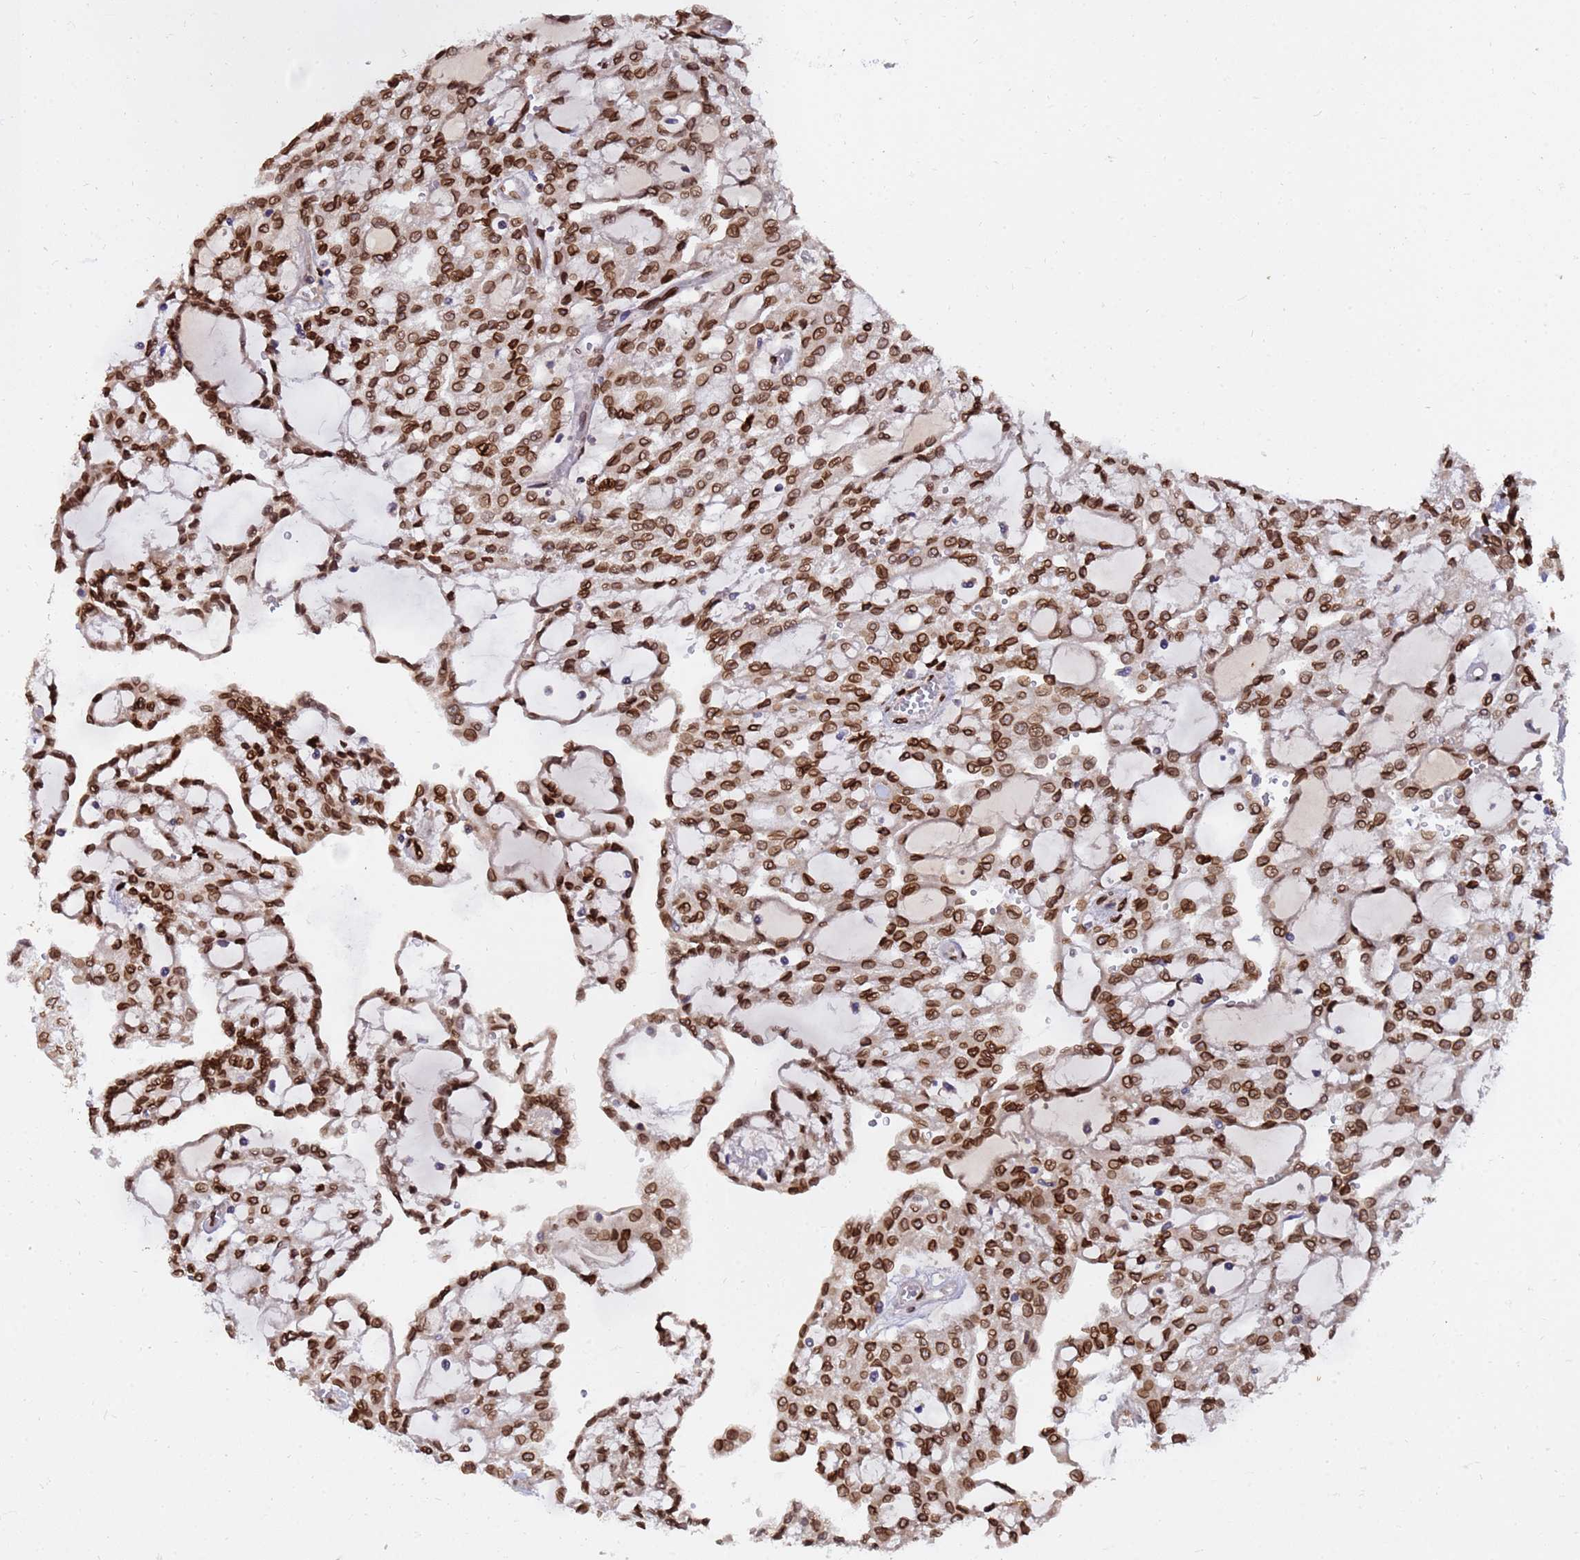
{"staining": {"intensity": "strong", "quantity": ">75%", "location": "cytoplasmic/membranous,nuclear"}, "tissue": "renal cancer", "cell_type": "Tumor cells", "image_type": "cancer", "snomed": [{"axis": "morphology", "description": "Adenocarcinoma, NOS"}, {"axis": "topography", "description": "Kidney"}], "caption": "Immunohistochemistry image of neoplastic tissue: human renal cancer stained using IHC displays high levels of strong protein expression localized specifically in the cytoplasmic/membranous and nuclear of tumor cells, appearing as a cytoplasmic/membranous and nuclear brown color.", "gene": "GPR135", "patient": {"sex": "male", "age": 63}}